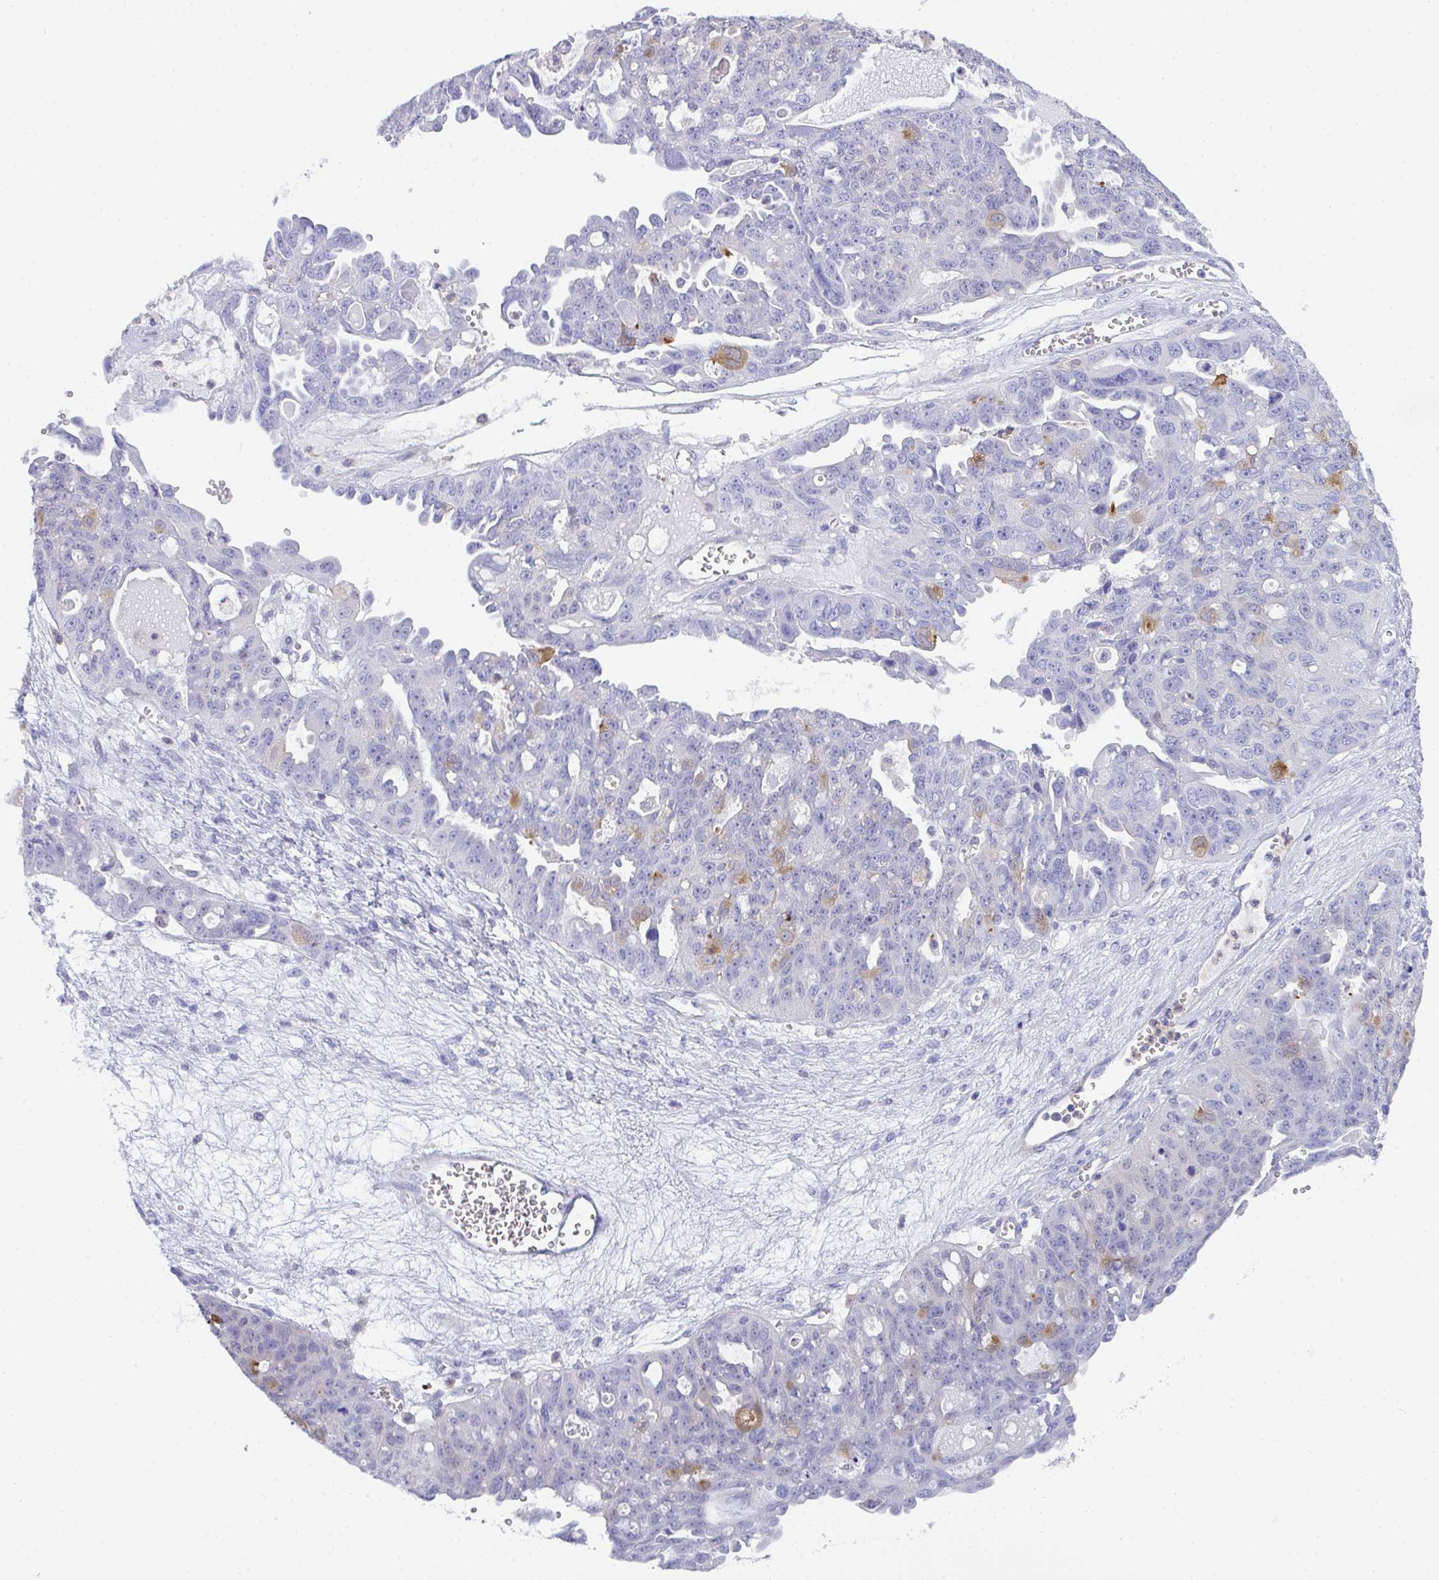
{"staining": {"intensity": "weak", "quantity": "<25%", "location": "cytoplasmic/membranous"}, "tissue": "ovarian cancer", "cell_type": "Tumor cells", "image_type": "cancer", "snomed": [{"axis": "morphology", "description": "Carcinoma, endometroid"}, {"axis": "topography", "description": "Ovary"}], "caption": "The micrograph exhibits no staining of tumor cells in ovarian cancer.", "gene": "TNFAIP8", "patient": {"sex": "female", "age": 70}}